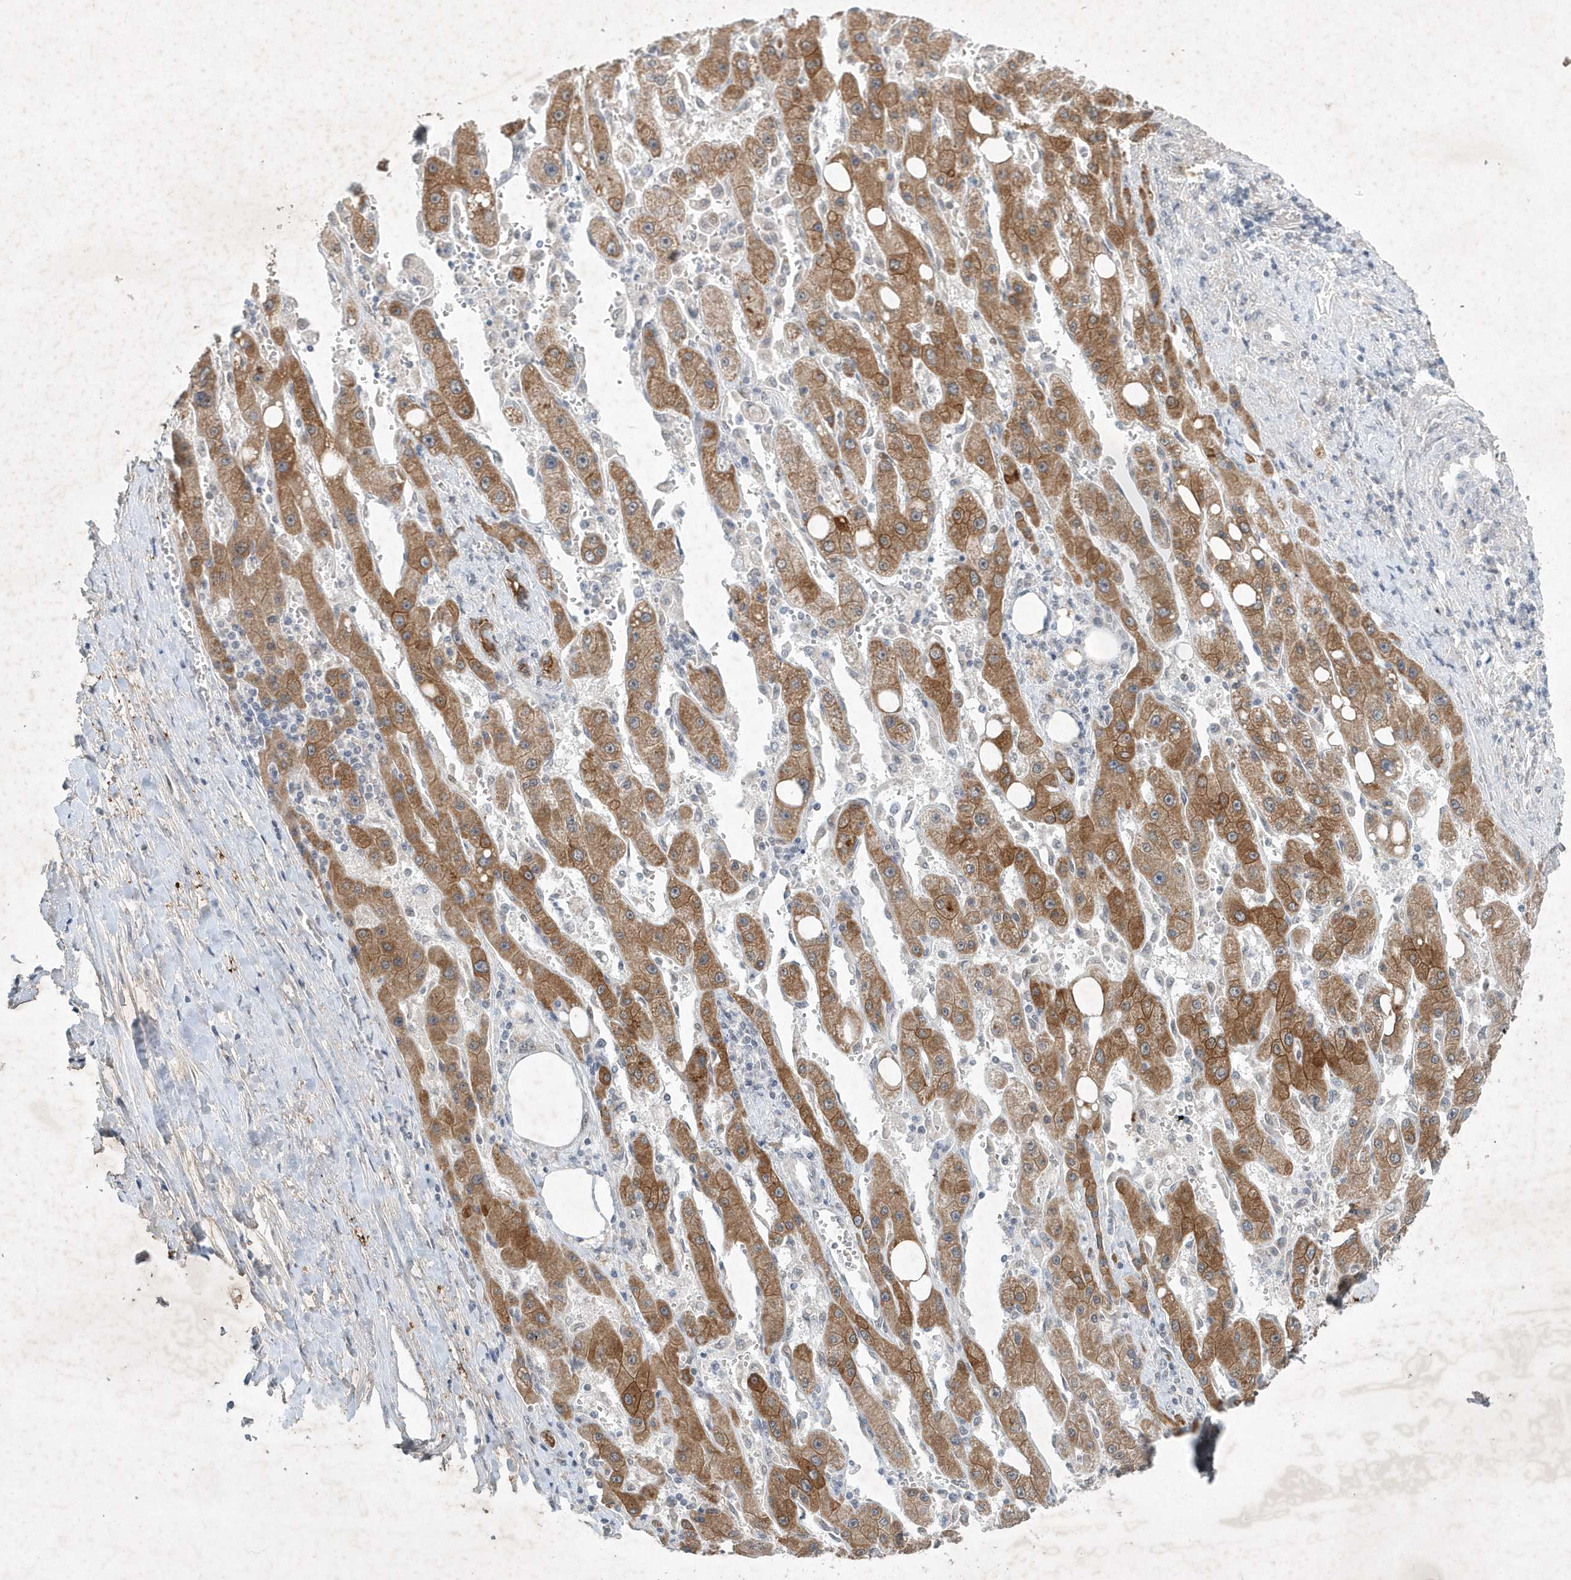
{"staining": {"intensity": "moderate", "quantity": ">75%", "location": "cytoplasmic/membranous"}, "tissue": "liver cancer", "cell_type": "Tumor cells", "image_type": "cancer", "snomed": [{"axis": "morphology", "description": "Carcinoma, Hepatocellular, NOS"}, {"axis": "topography", "description": "Liver"}], "caption": "Human liver hepatocellular carcinoma stained with a brown dye reveals moderate cytoplasmic/membranous positive positivity in about >75% of tumor cells.", "gene": "ZBTB9", "patient": {"sex": "female", "age": 73}}